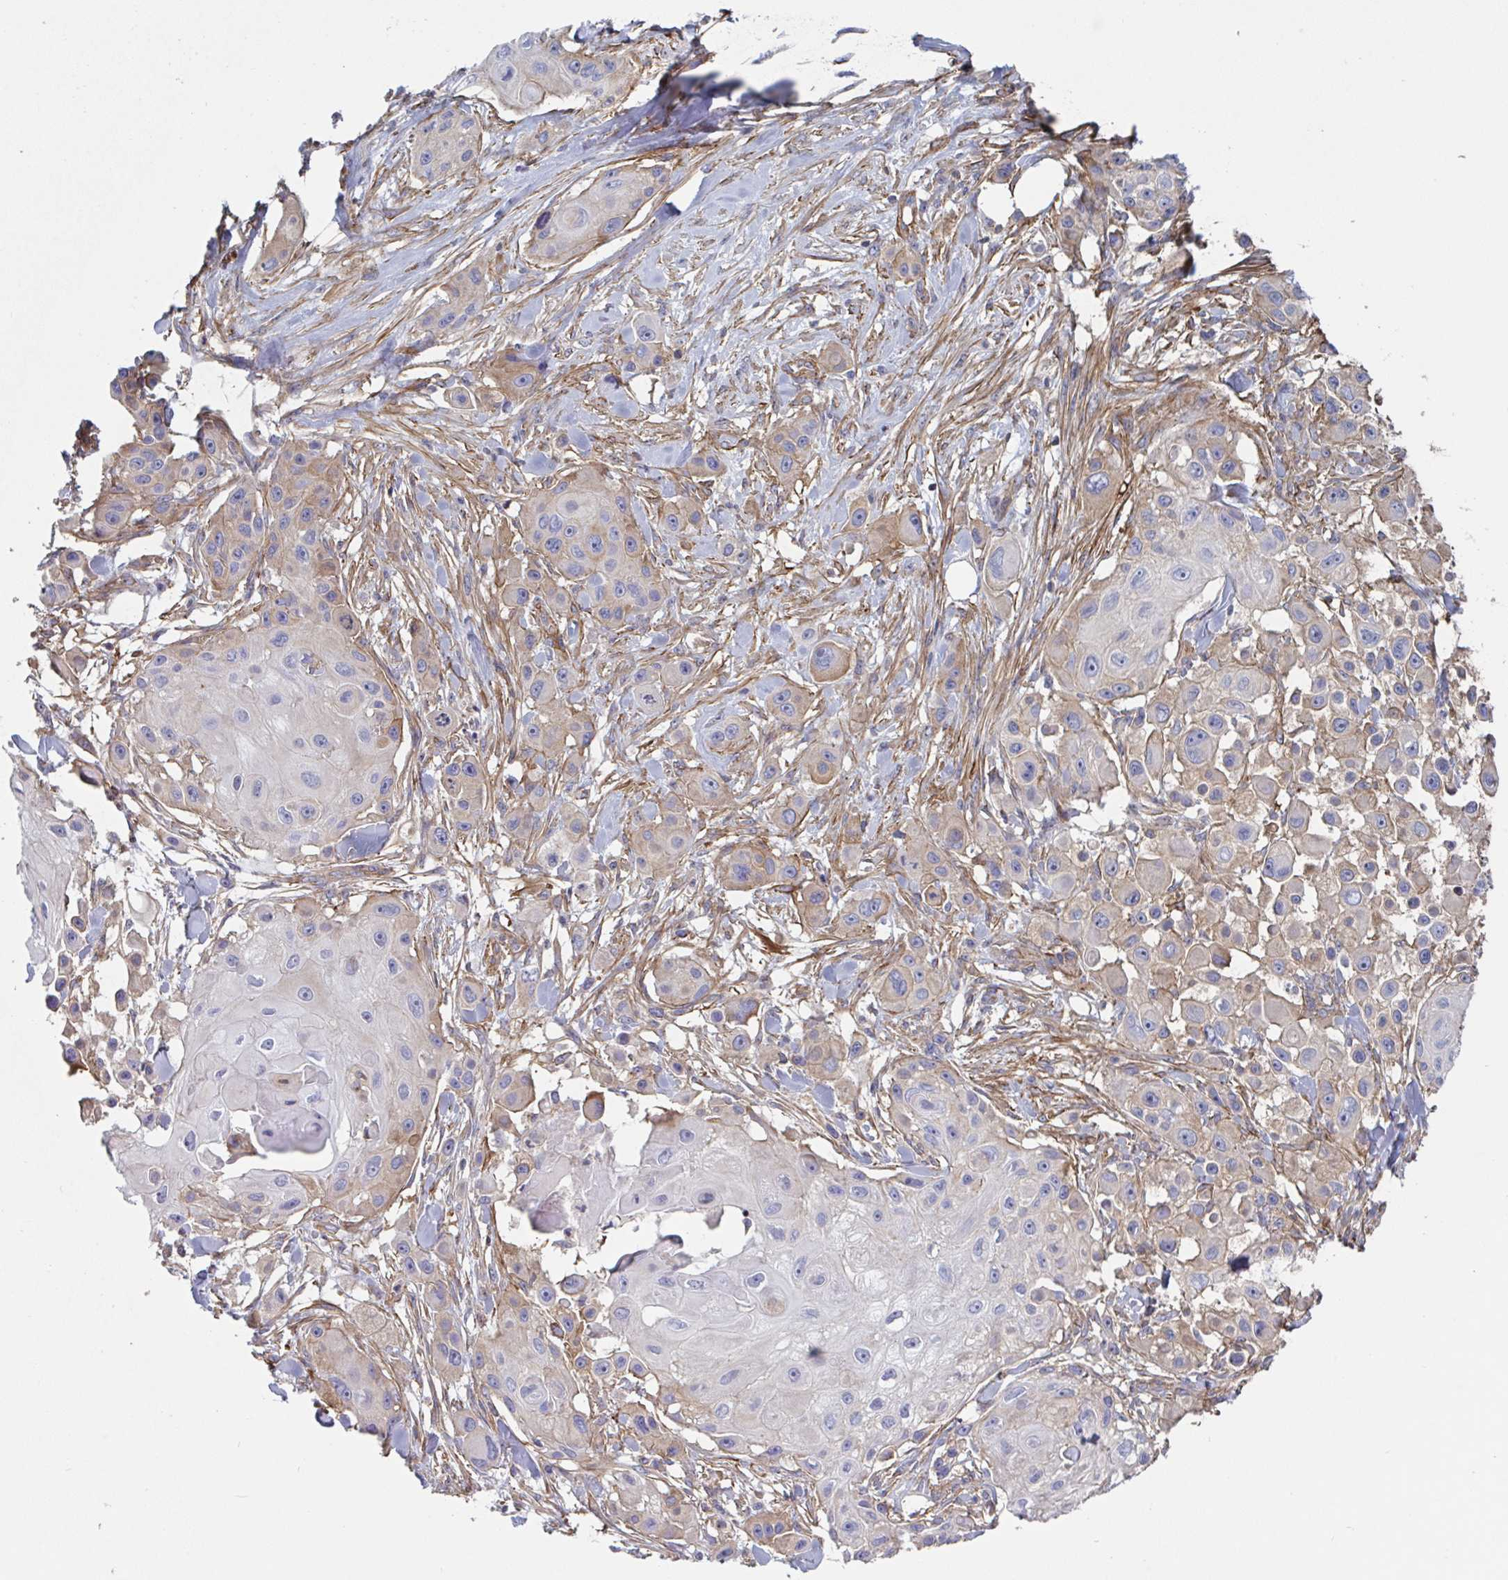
{"staining": {"intensity": "weak", "quantity": "25%-75%", "location": "cytoplasmic/membranous"}, "tissue": "skin cancer", "cell_type": "Tumor cells", "image_type": "cancer", "snomed": [{"axis": "morphology", "description": "Squamous cell carcinoma, NOS"}, {"axis": "topography", "description": "Skin"}], "caption": "Human skin cancer stained for a protein (brown) exhibits weak cytoplasmic/membranous positive staining in about 25%-75% of tumor cells.", "gene": "SHISA7", "patient": {"sex": "male", "age": 63}}